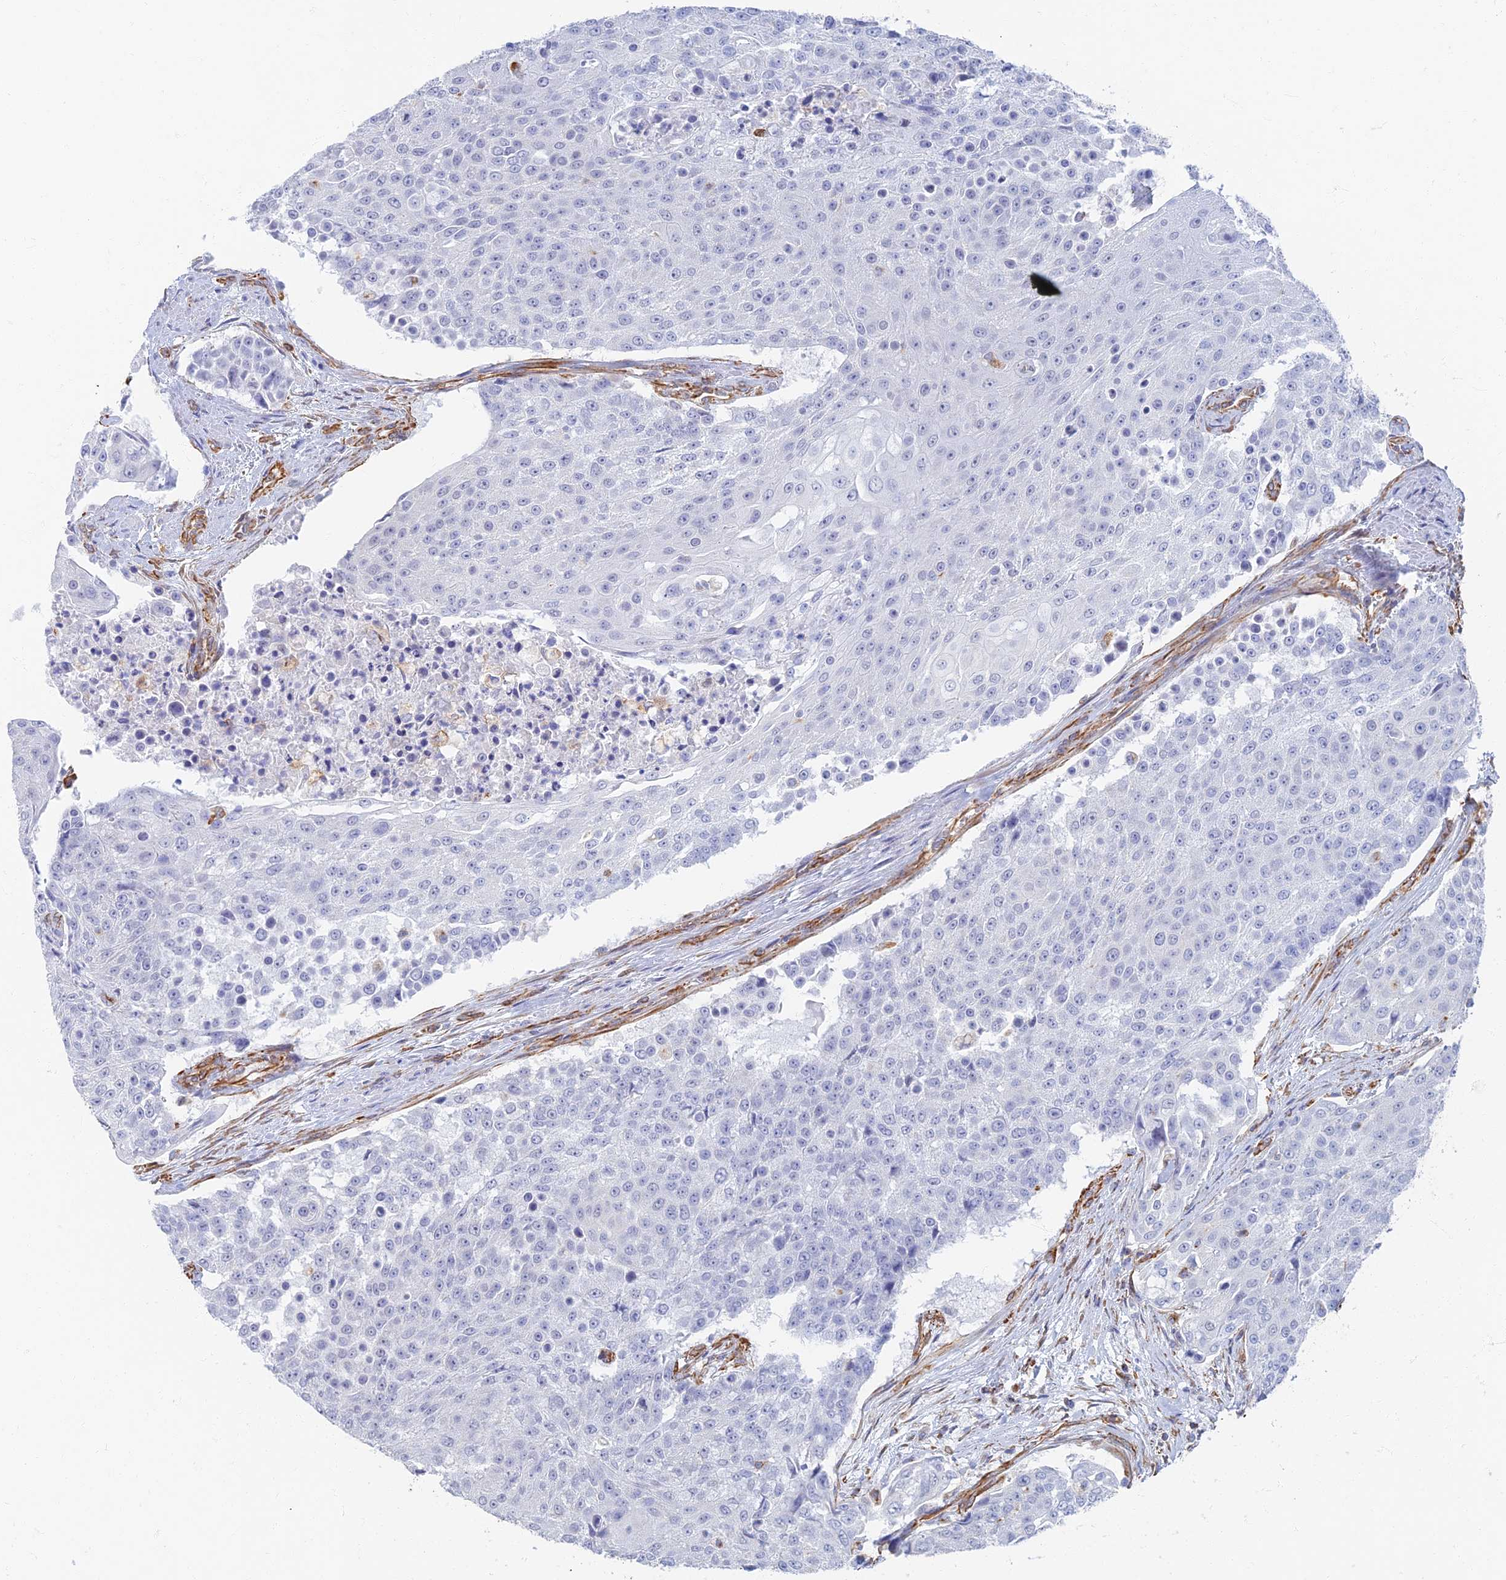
{"staining": {"intensity": "negative", "quantity": "none", "location": "none"}, "tissue": "urothelial cancer", "cell_type": "Tumor cells", "image_type": "cancer", "snomed": [{"axis": "morphology", "description": "Urothelial carcinoma, High grade"}, {"axis": "topography", "description": "Urinary bladder"}], "caption": "Immunohistochemistry of human urothelial carcinoma (high-grade) reveals no staining in tumor cells.", "gene": "RMC1", "patient": {"sex": "female", "age": 63}}